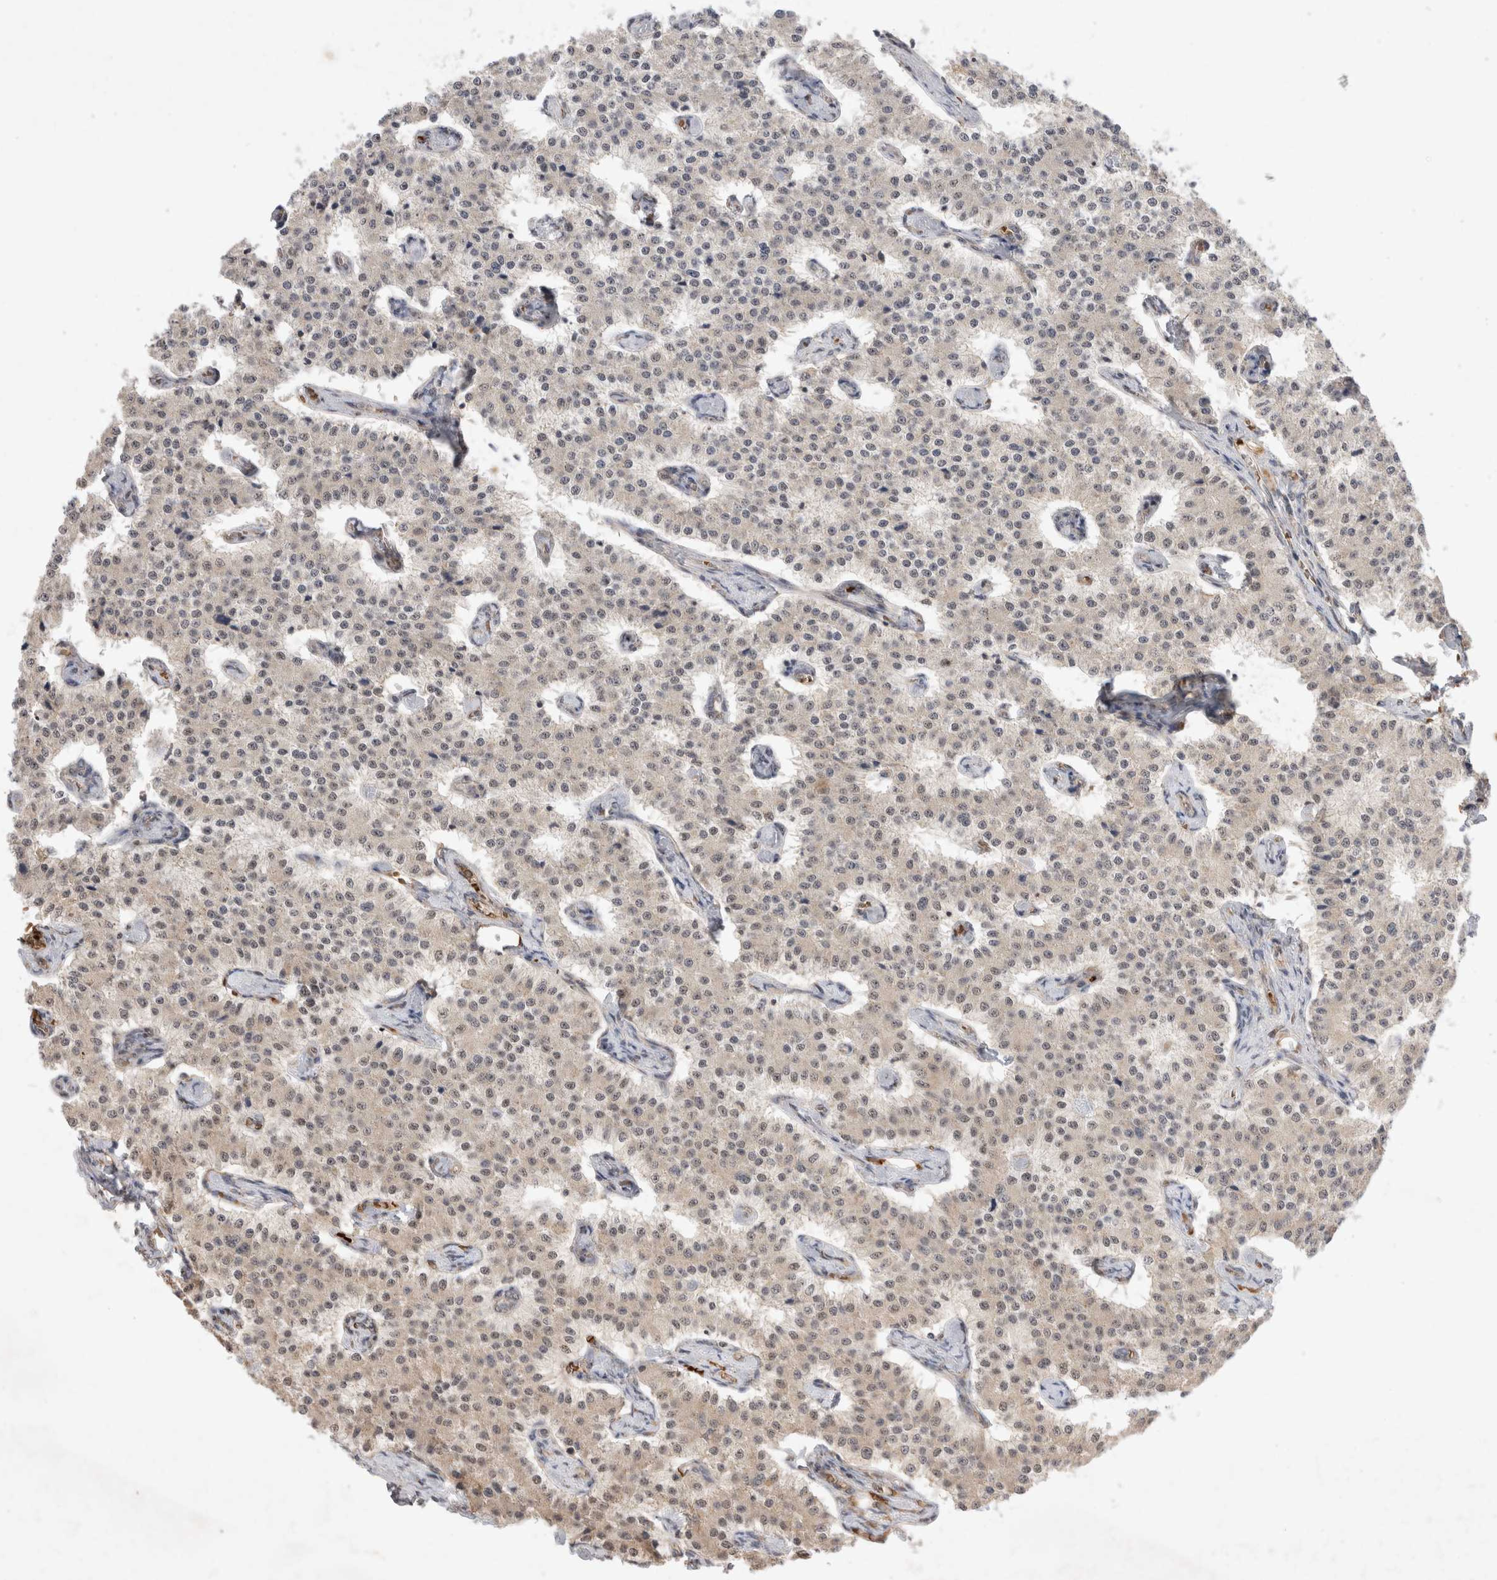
{"staining": {"intensity": "negative", "quantity": "none", "location": "none"}, "tissue": "carcinoid", "cell_type": "Tumor cells", "image_type": "cancer", "snomed": [{"axis": "morphology", "description": "Carcinoid, malignant, NOS"}, {"axis": "topography", "description": "Colon"}], "caption": "This is an immunohistochemistry histopathology image of human carcinoid (malignant). There is no expression in tumor cells.", "gene": "FAM221A", "patient": {"sex": "female", "age": 52}}